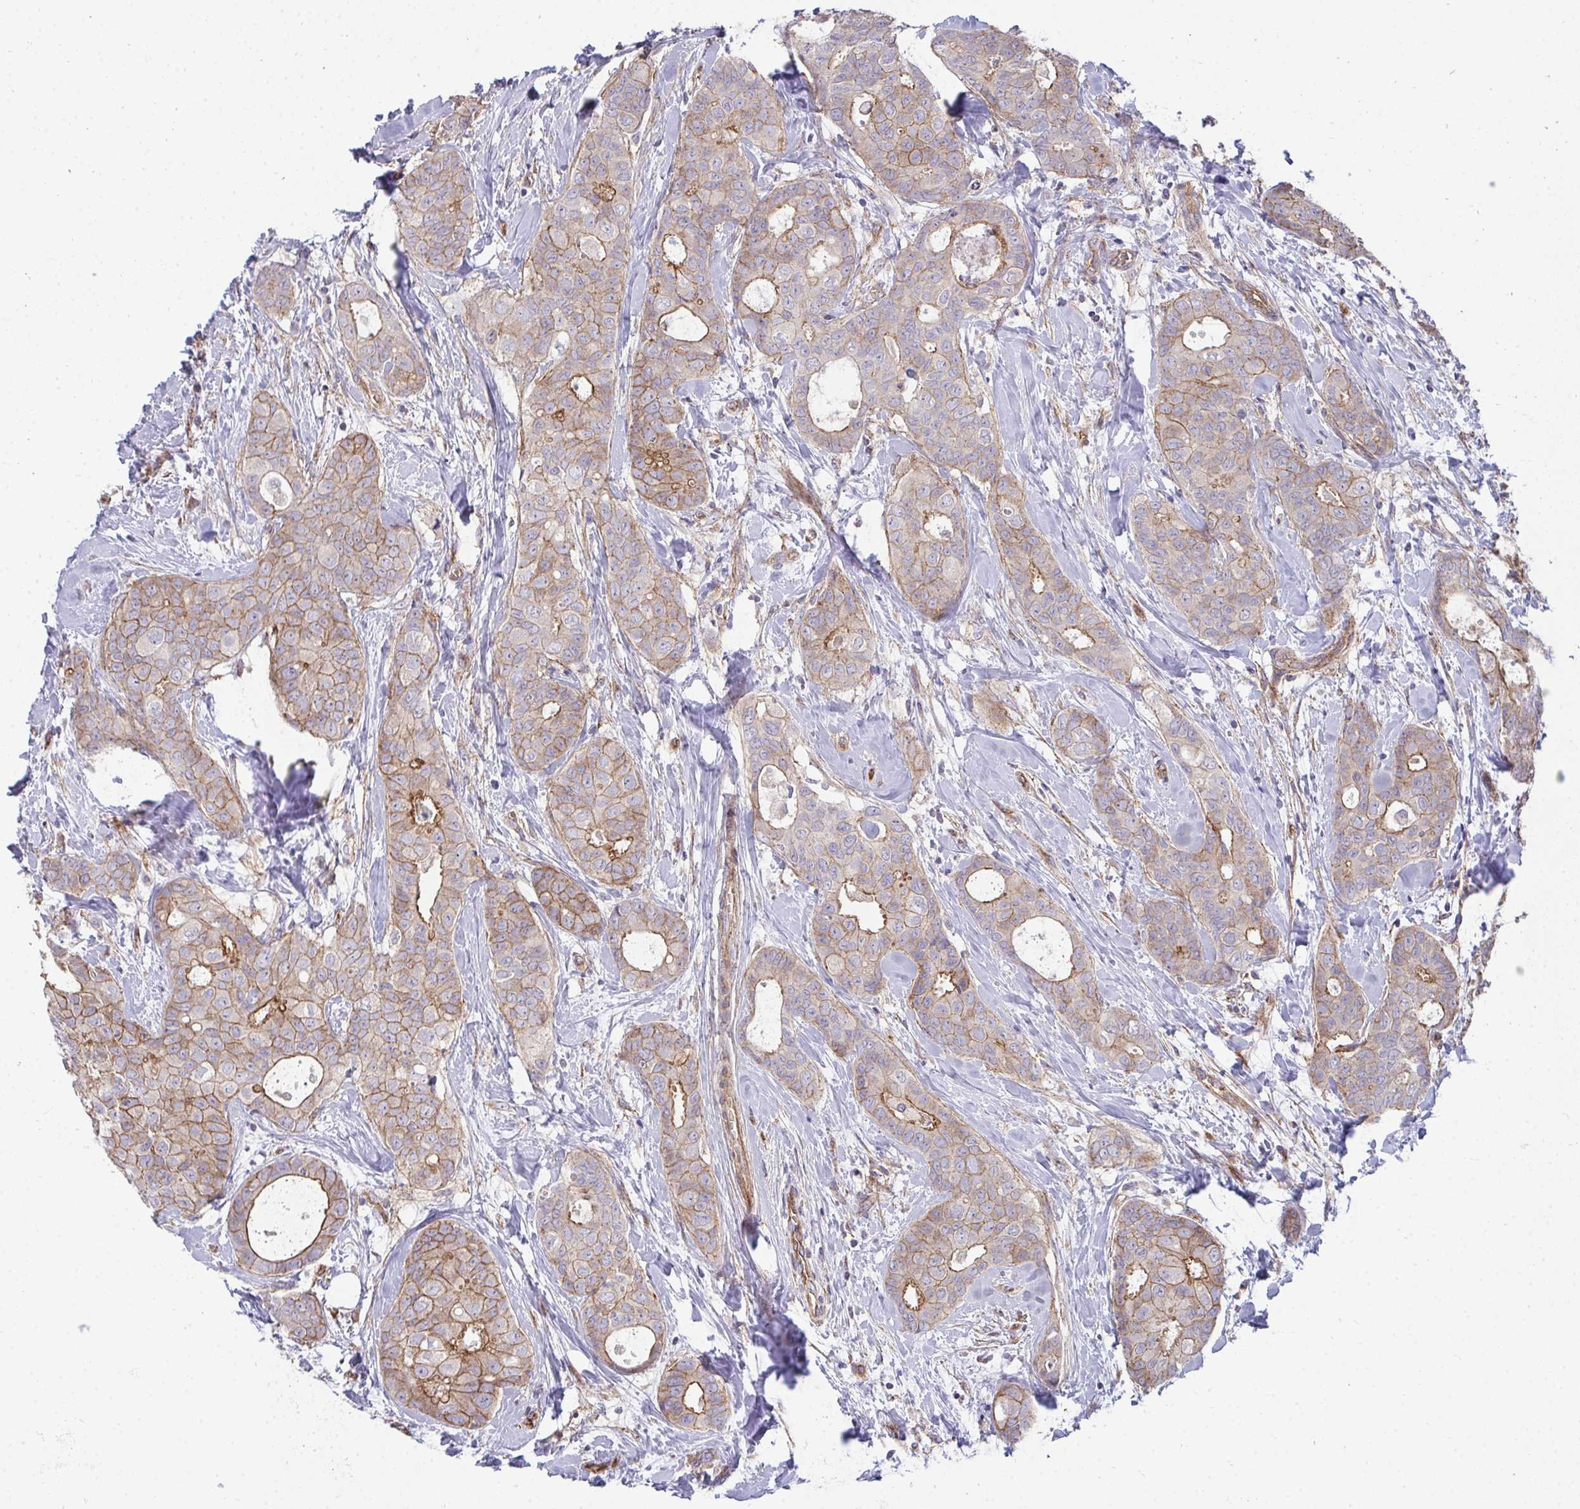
{"staining": {"intensity": "moderate", "quantity": ">75%", "location": "cytoplasmic/membranous"}, "tissue": "breast cancer", "cell_type": "Tumor cells", "image_type": "cancer", "snomed": [{"axis": "morphology", "description": "Duct carcinoma"}, {"axis": "topography", "description": "Breast"}], "caption": "Human breast invasive ductal carcinoma stained with a brown dye reveals moderate cytoplasmic/membranous positive positivity in about >75% of tumor cells.", "gene": "SH2D1B", "patient": {"sex": "female", "age": 45}}